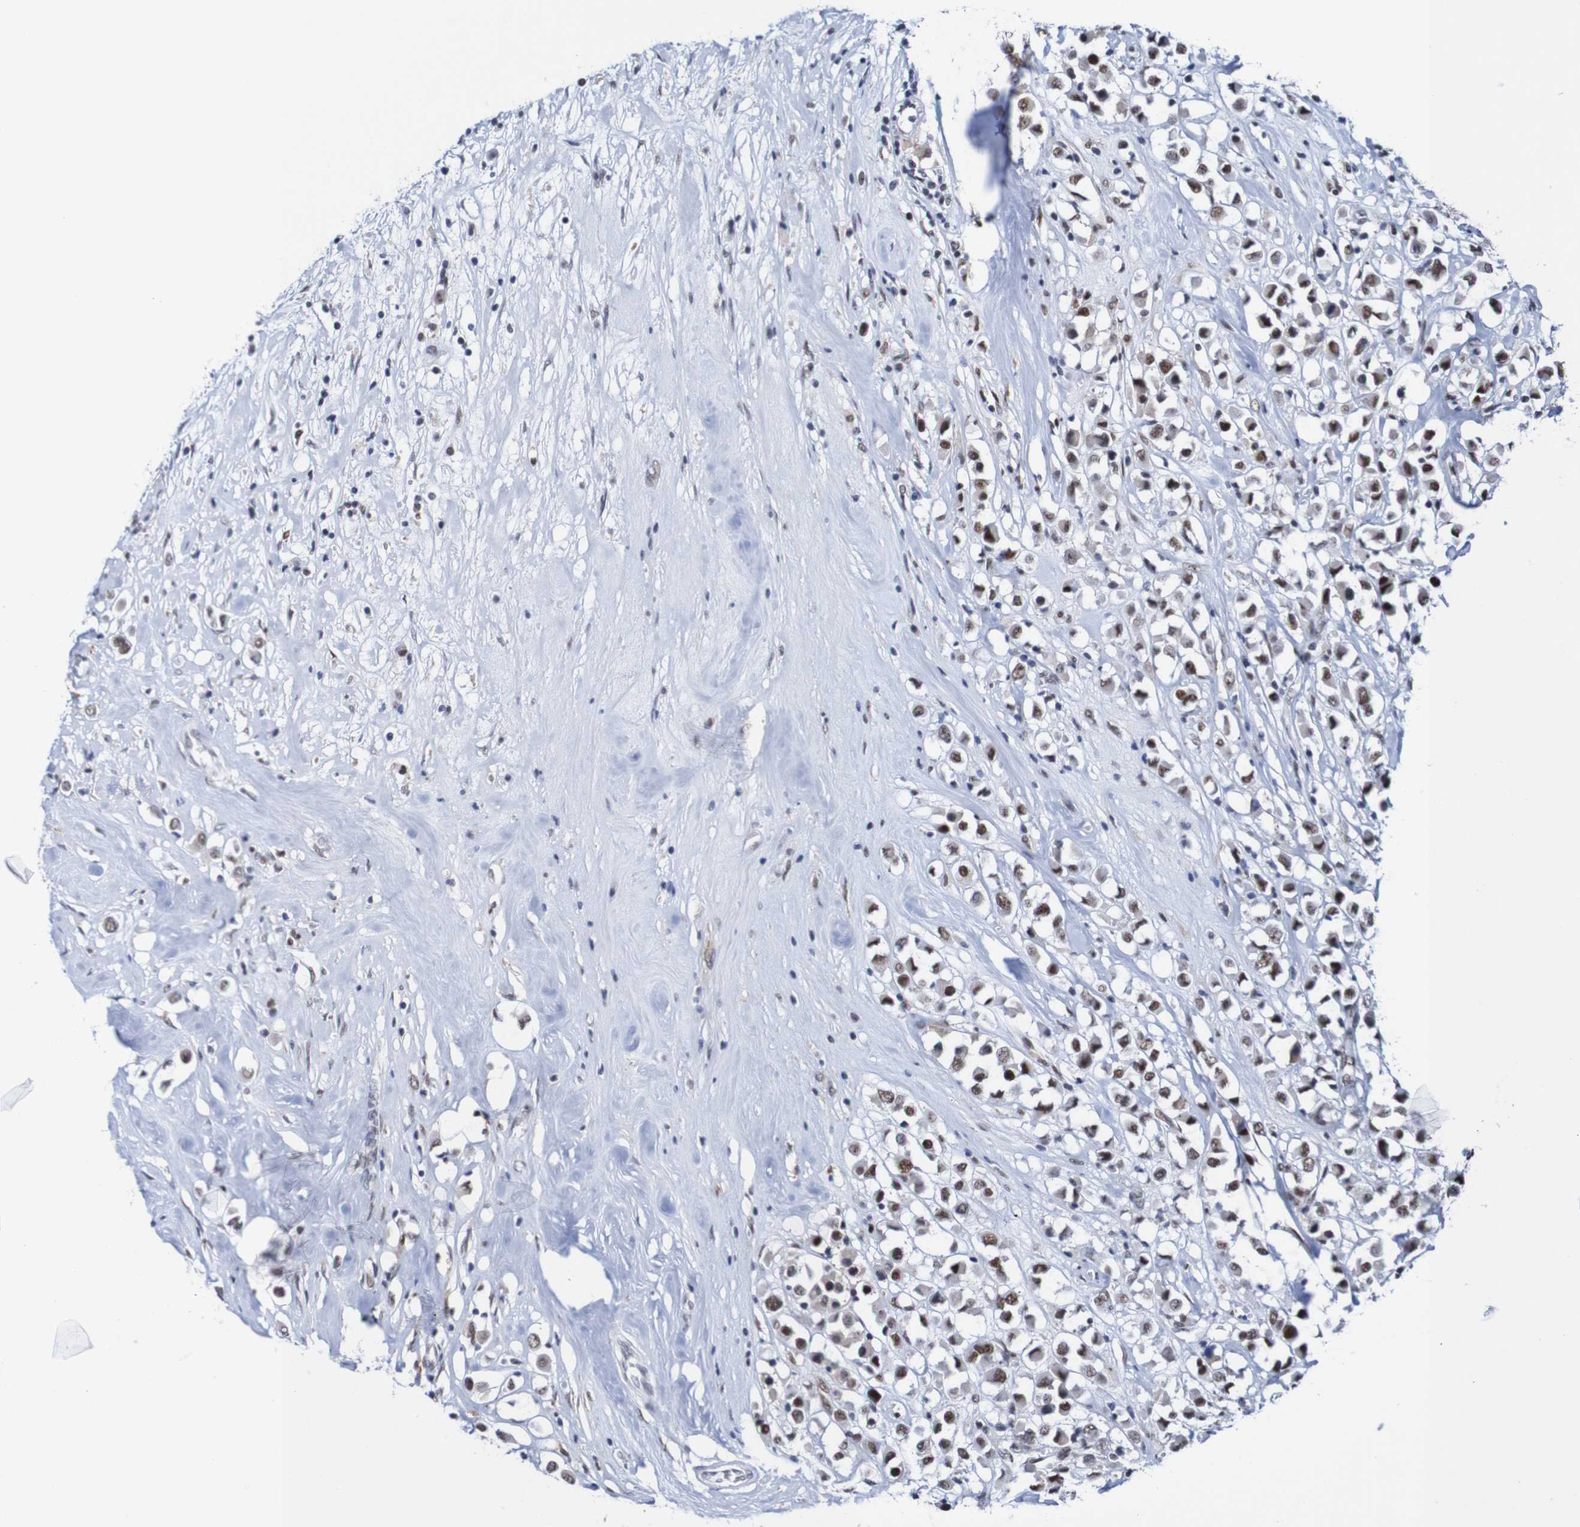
{"staining": {"intensity": "moderate", "quantity": ">75%", "location": "nuclear"}, "tissue": "breast cancer", "cell_type": "Tumor cells", "image_type": "cancer", "snomed": [{"axis": "morphology", "description": "Duct carcinoma"}, {"axis": "topography", "description": "Breast"}], "caption": "Breast cancer stained with immunohistochemistry demonstrates moderate nuclear expression in about >75% of tumor cells.", "gene": "CDC5L", "patient": {"sex": "female", "age": 61}}